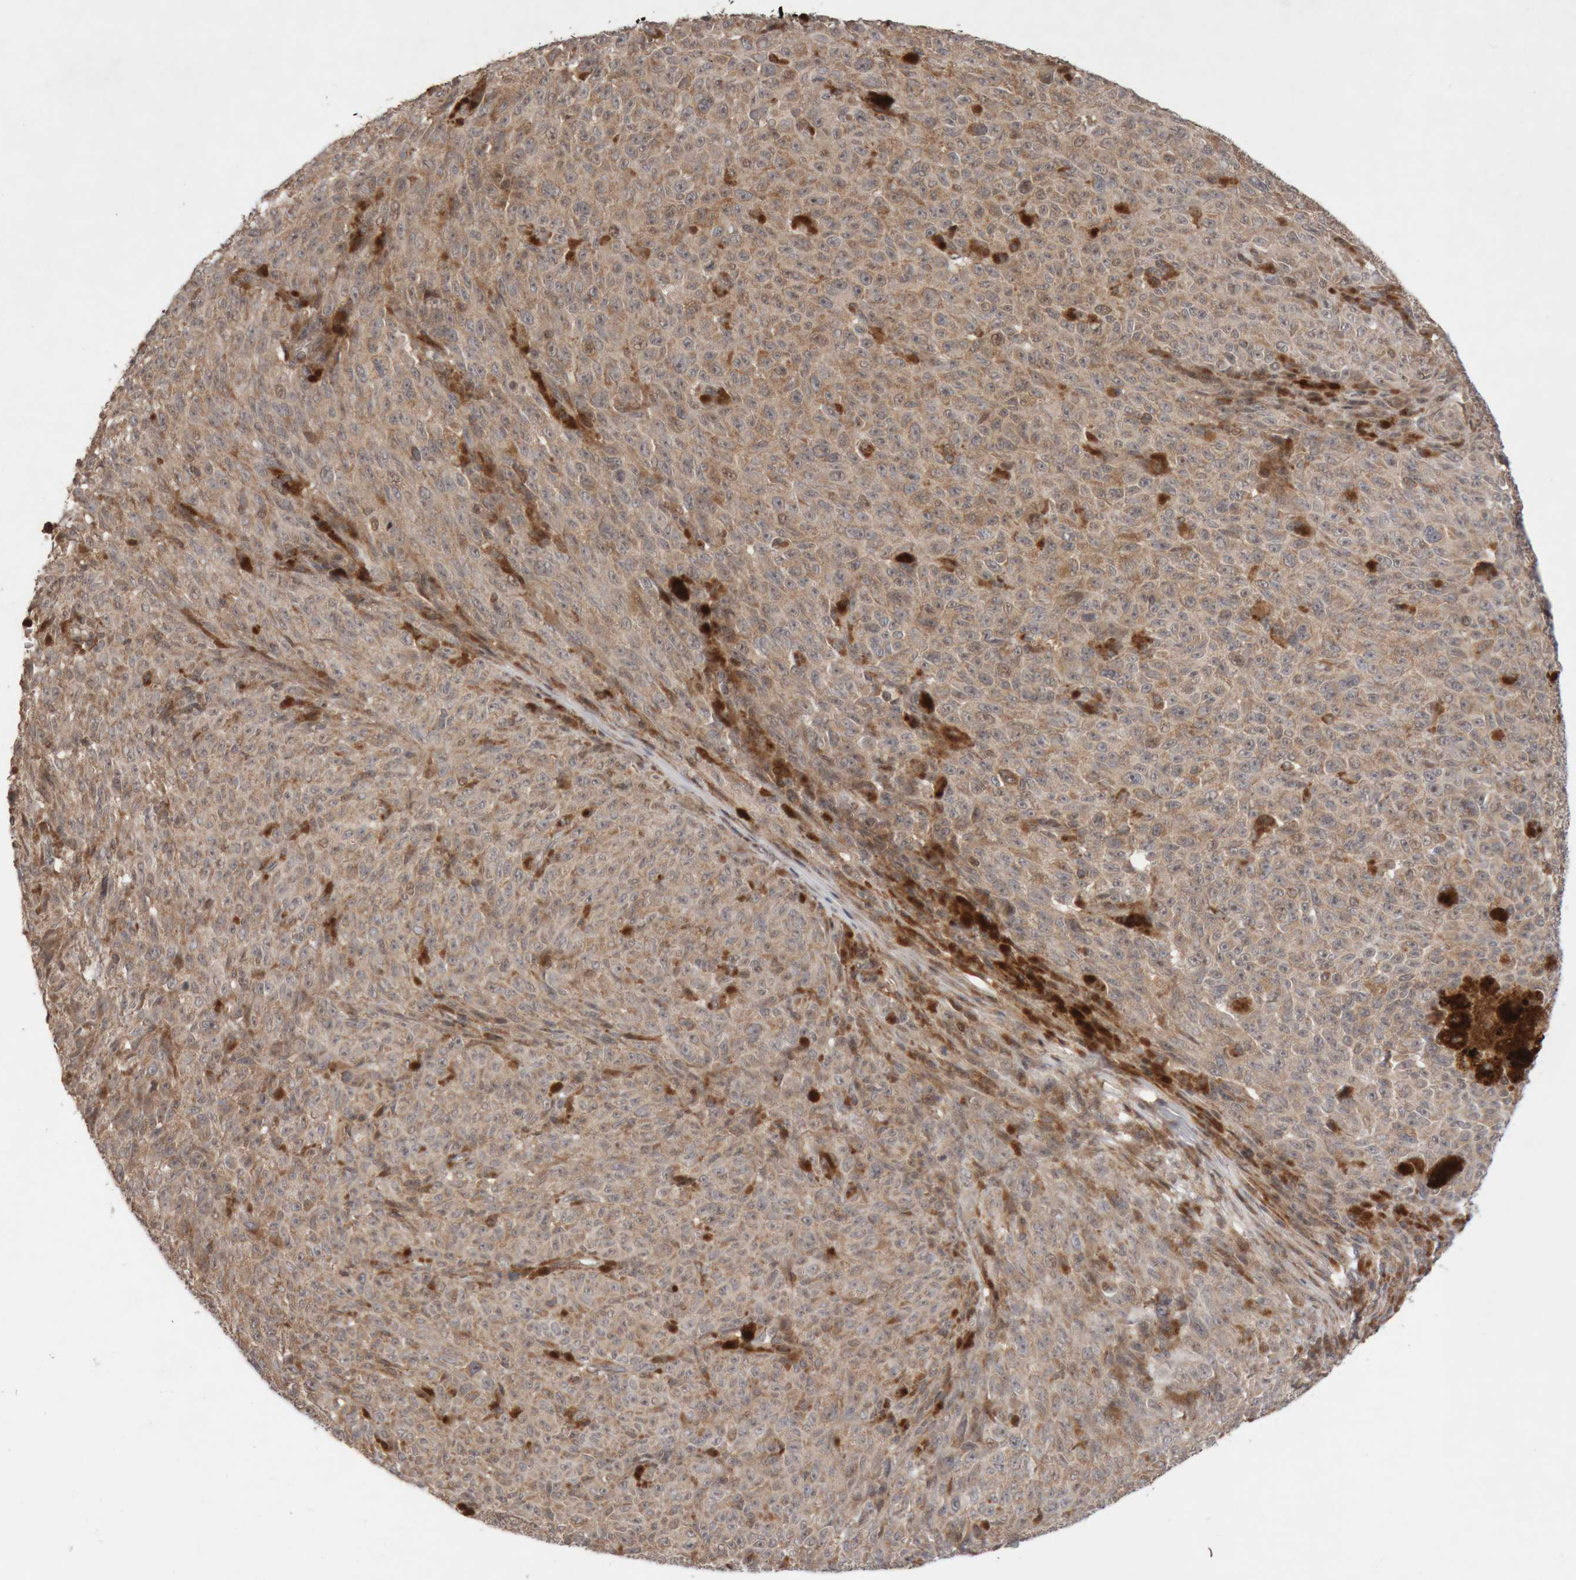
{"staining": {"intensity": "weak", "quantity": ">75%", "location": "cytoplasmic/membranous"}, "tissue": "melanoma", "cell_type": "Tumor cells", "image_type": "cancer", "snomed": [{"axis": "morphology", "description": "Malignant melanoma, NOS"}, {"axis": "topography", "description": "Skin"}], "caption": "Tumor cells display weak cytoplasmic/membranous expression in about >75% of cells in melanoma.", "gene": "KIF21B", "patient": {"sex": "female", "age": 82}}